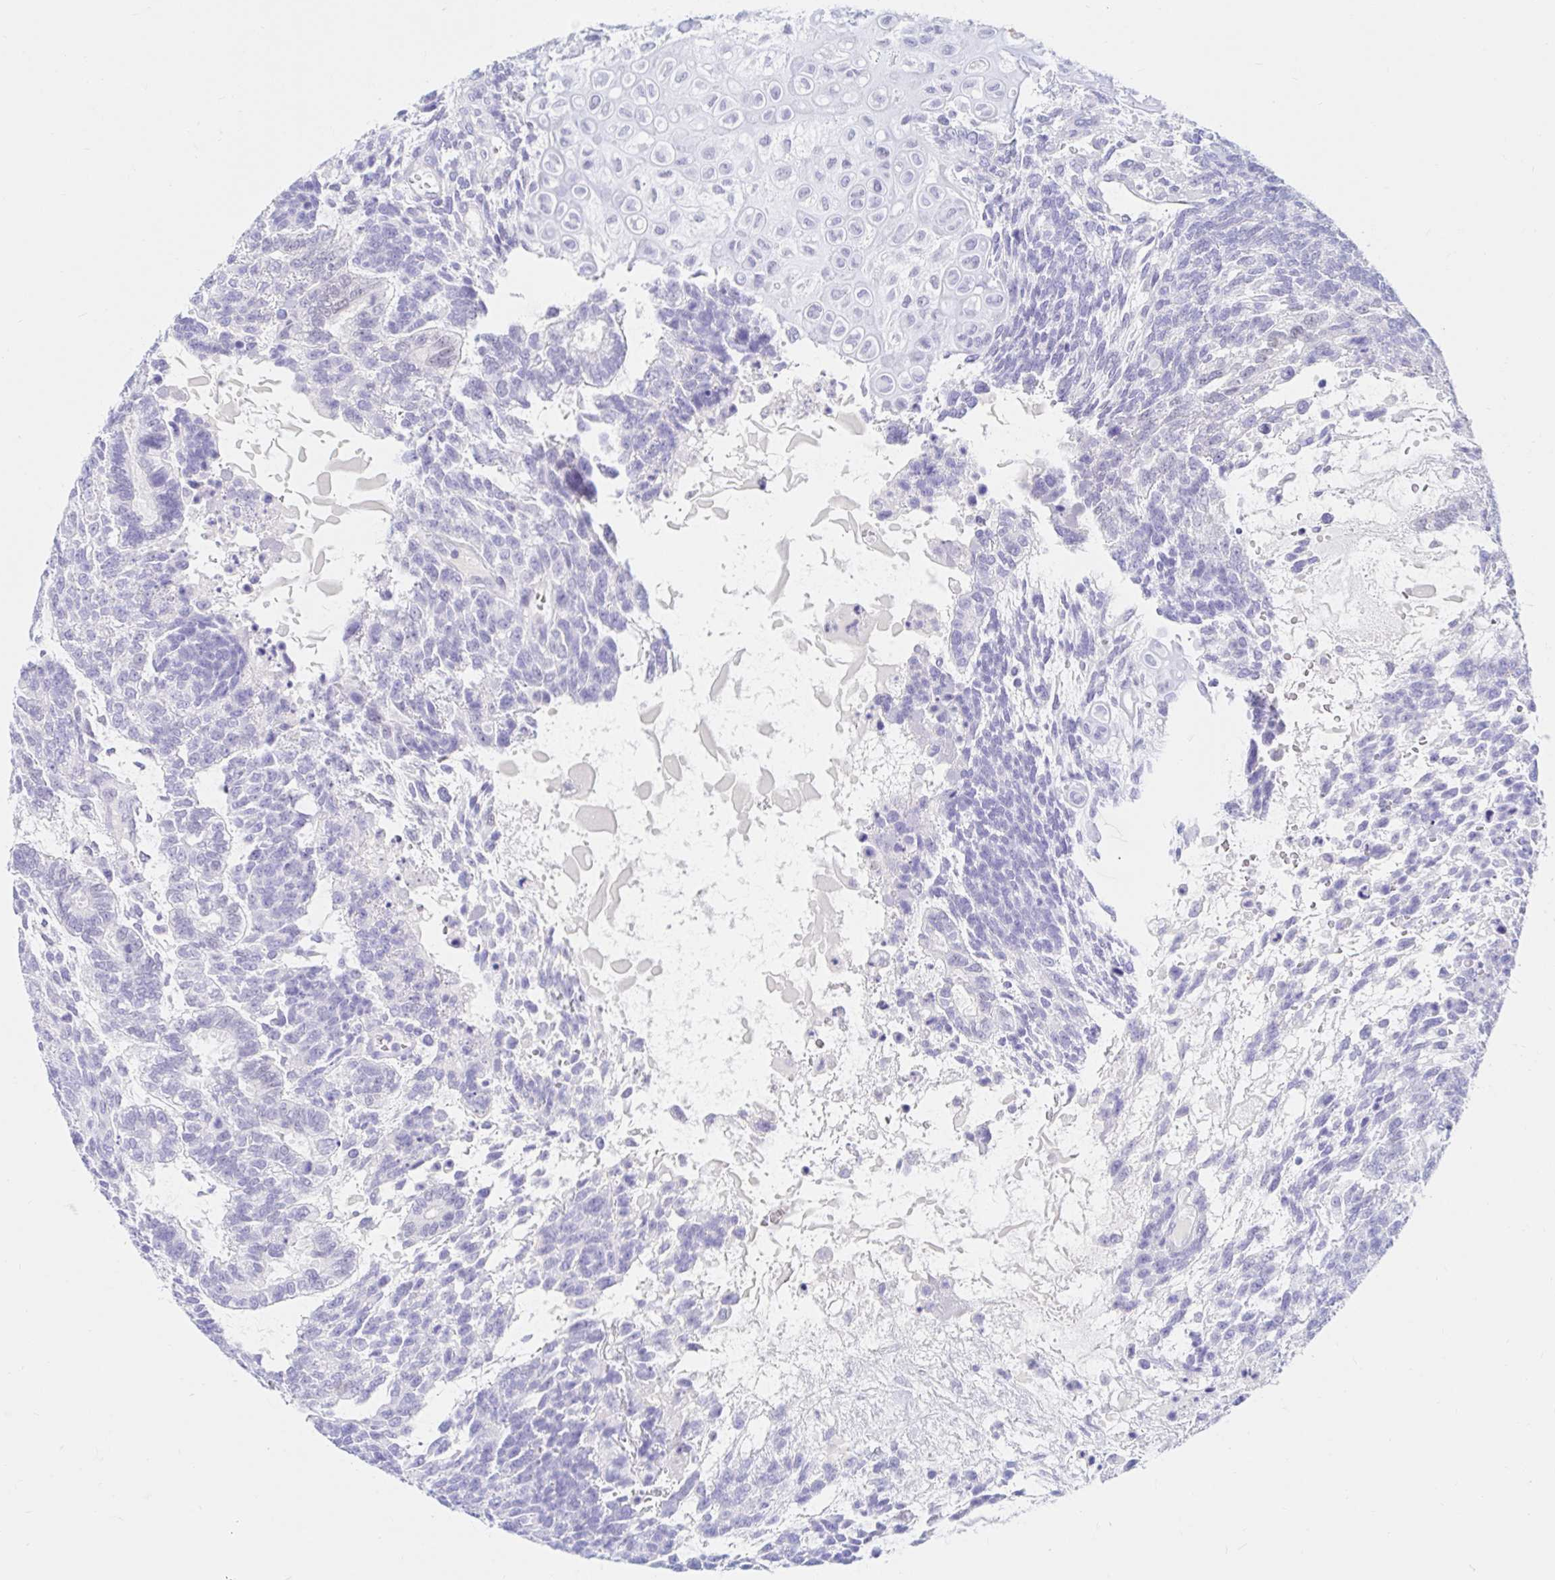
{"staining": {"intensity": "negative", "quantity": "none", "location": "none"}, "tissue": "testis cancer", "cell_type": "Tumor cells", "image_type": "cancer", "snomed": [{"axis": "morphology", "description": "Carcinoma, Embryonal, NOS"}, {"axis": "topography", "description": "Testis"}], "caption": "DAB immunohistochemical staining of embryonal carcinoma (testis) reveals no significant positivity in tumor cells.", "gene": "OR6T1", "patient": {"sex": "male", "age": 23}}